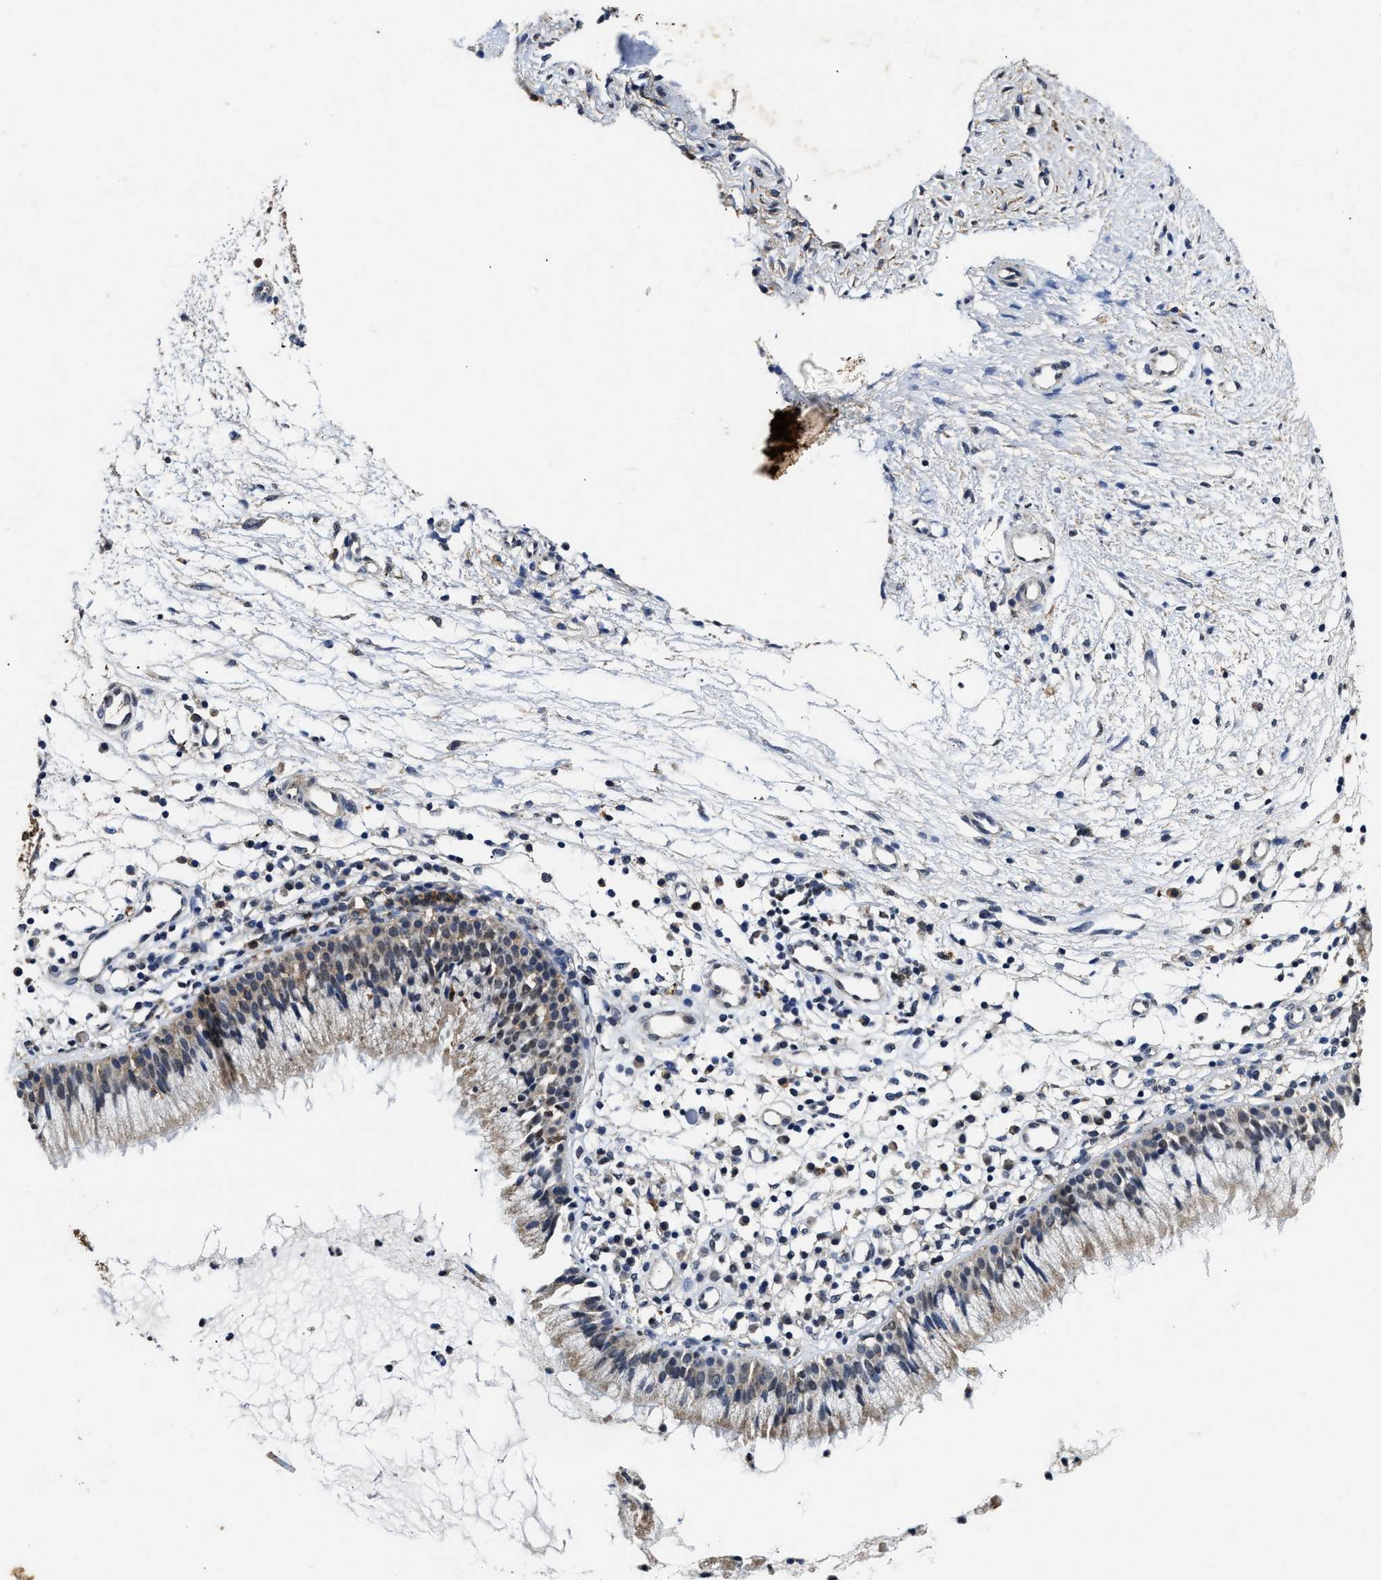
{"staining": {"intensity": "weak", "quantity": ">75%", "location": "cytoplasmic/membranous"}, "tissue": "nasopharynx", "cell_type": "Respiratory epithelial cells", "image_type": "normal", "snomed": [{"axis": "morphology", "description": "Normal tissue, NOS"}, {"axis": "topography", "description": "Nasopharynx"}], "caption": "The immunohistochemical stain shows weak cytoplasmic/membranous staining in respiratory epithelial cells of benign nasopharynx. Nuclei are stained in blue.", "gene": "ACOX1", "patient": {"sex": "male", "age": 21}}